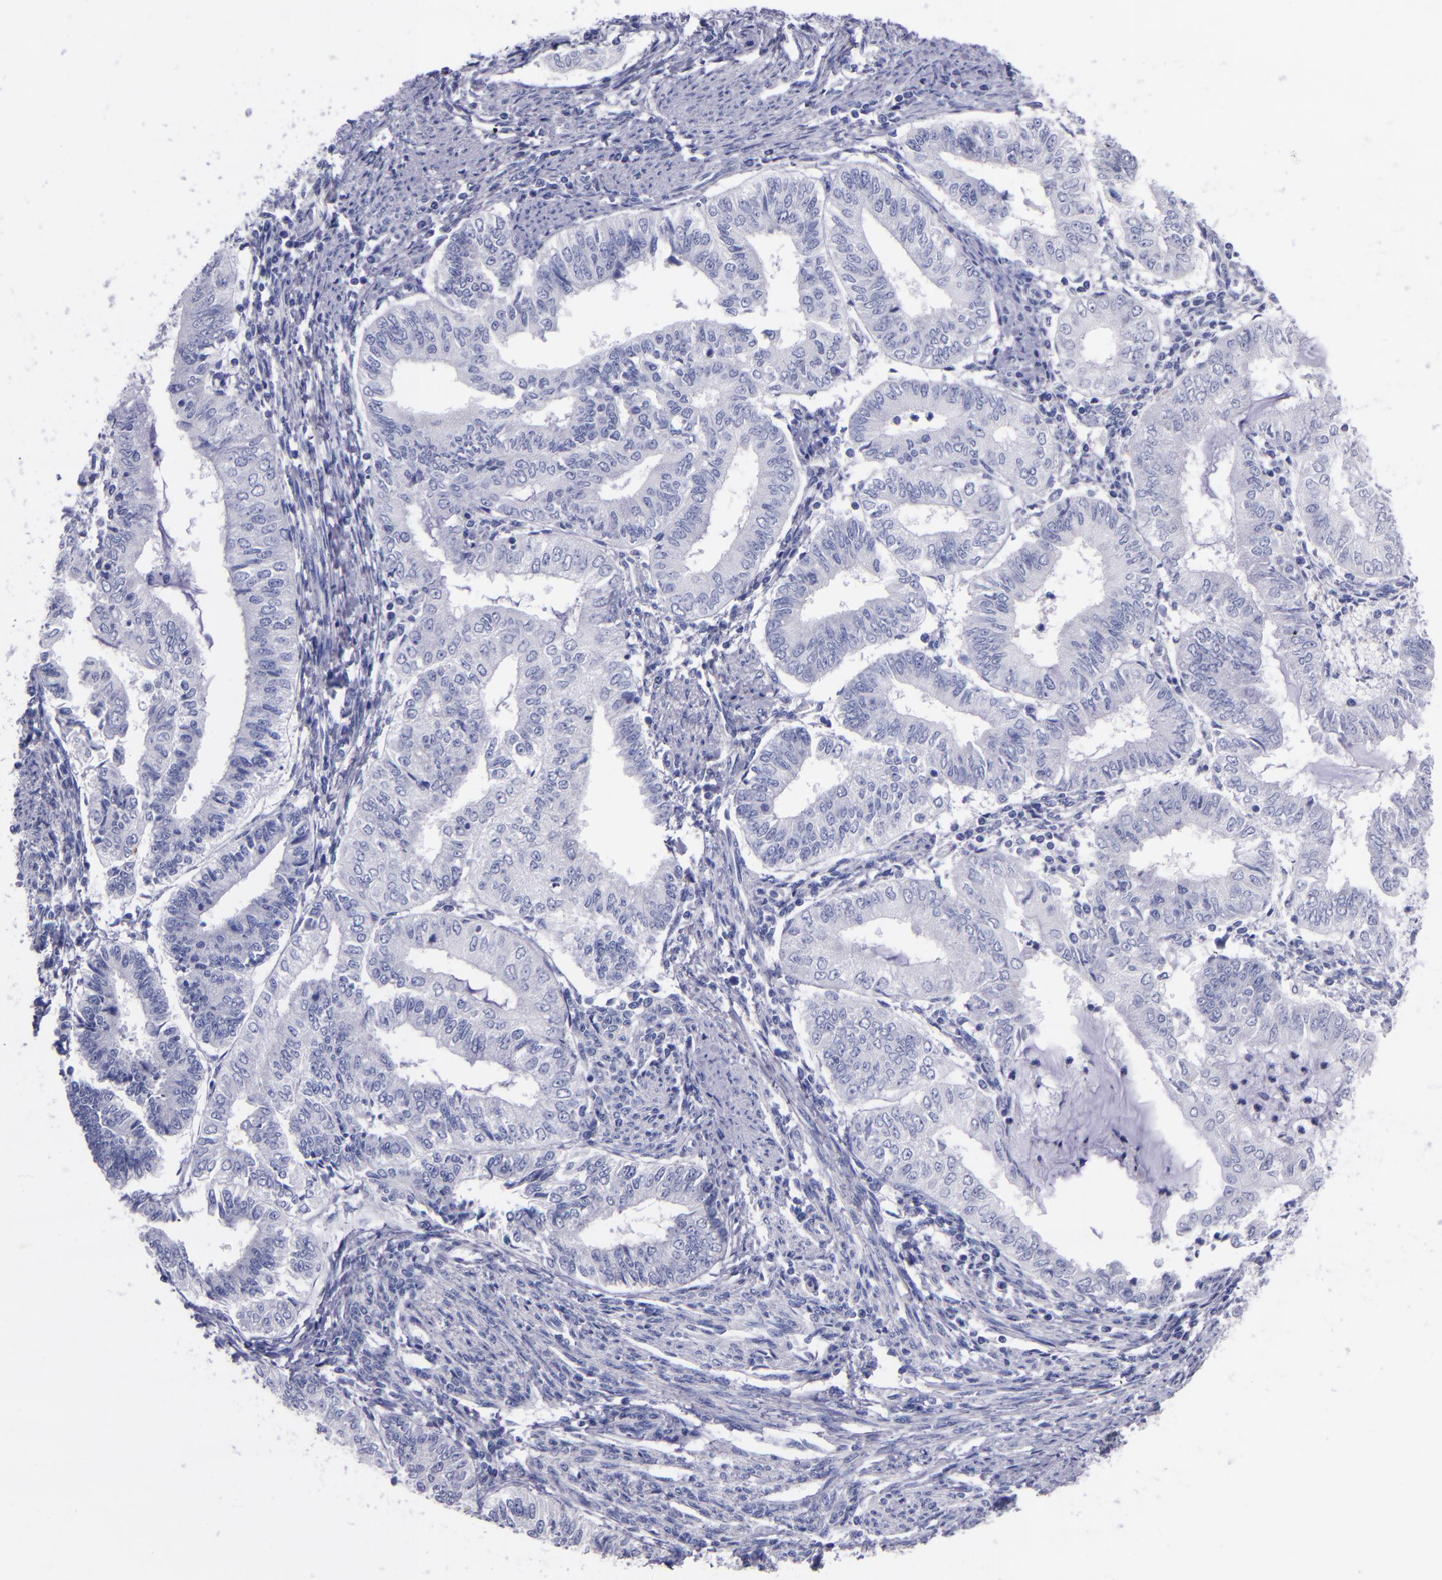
{"staining": {"intensity": "negative", "quantity": "none", "location": "none"}, "tissue": "endometrial cancer", "cell_type": "Tumor cells", "image_type": "cancer", "snomed": [{"axis": "morphology", "description": "Adenocarcinoma, NOS"}, {"axis": "topography", "description": "Endometrium"}], "caption": "DAB (3,3'-diaminobenzidine) immunohistochemical staining of human endometrial cancer (adenocarcinoma) demonstrates no significant expression in tumor cells.", "gene": "SV2A", "patient": {"sex": "female", "age": 66}}